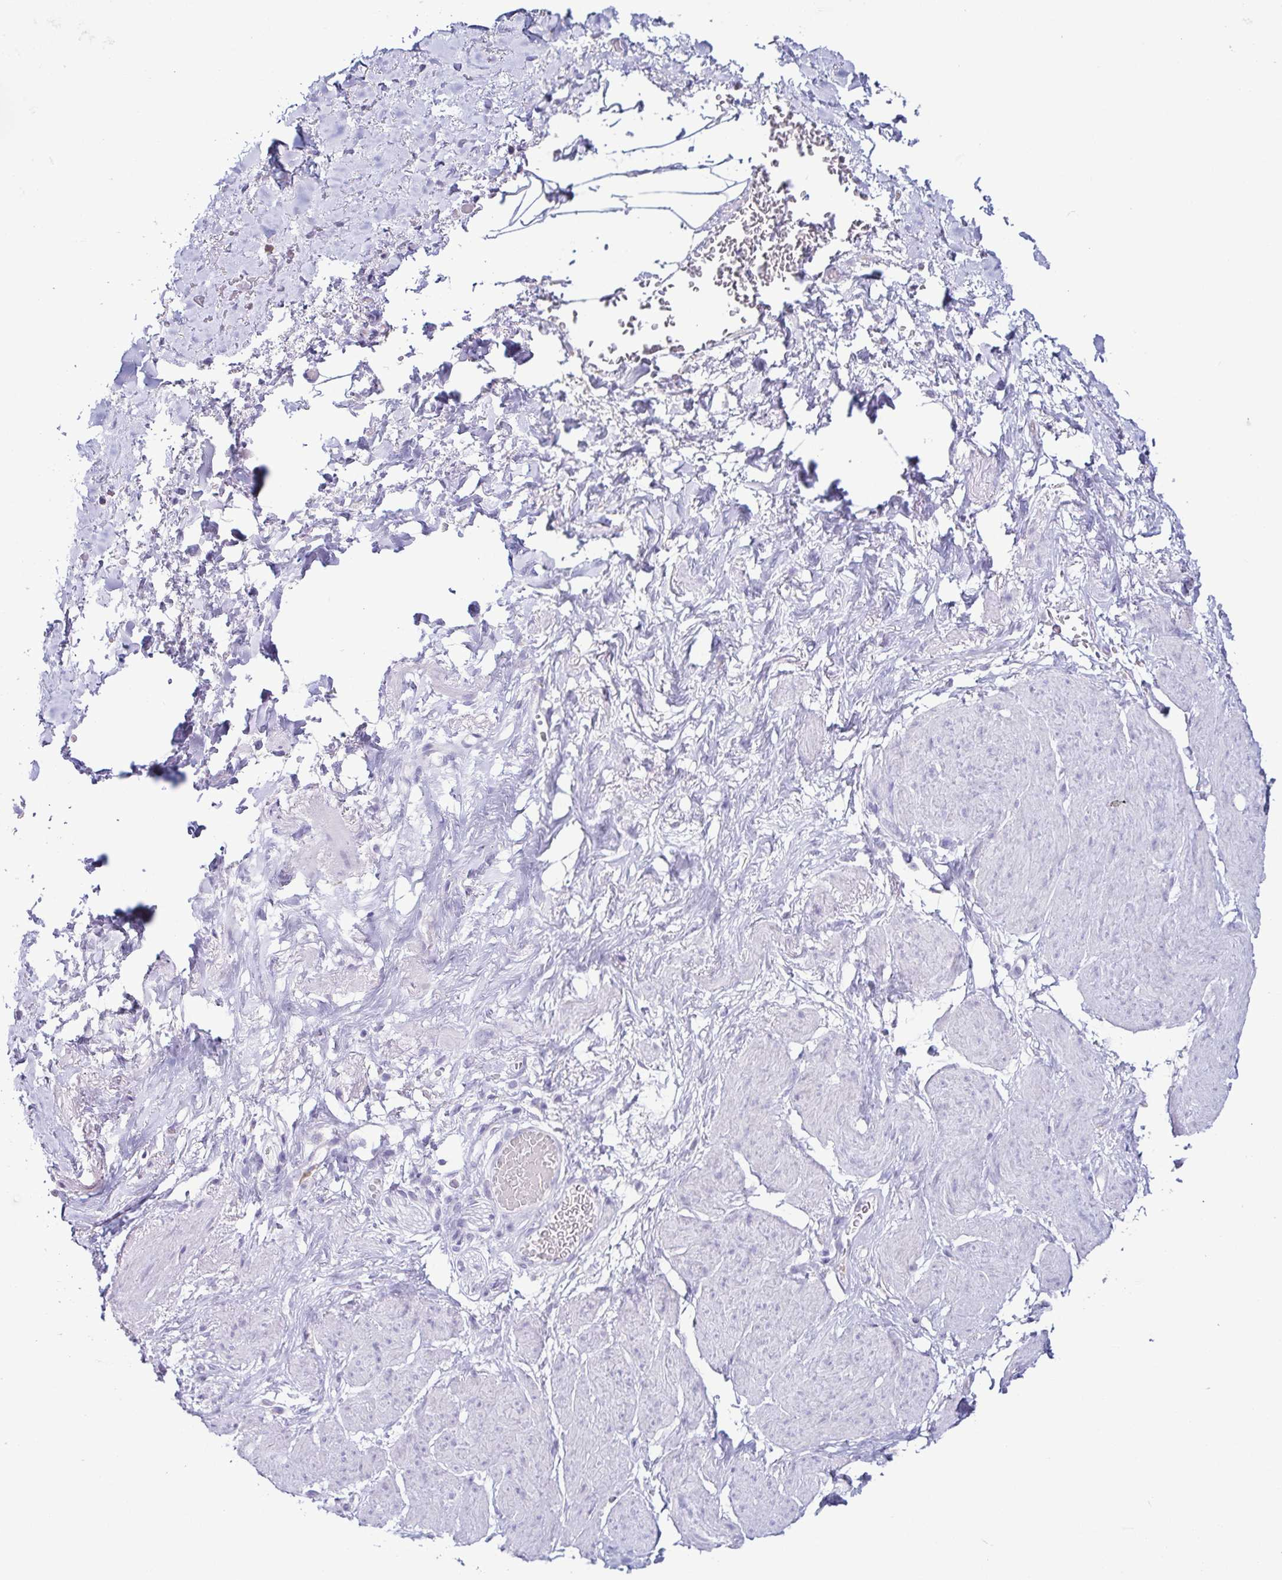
{"staining": {"intensity": "negative", "quantity": "none", "location": "none"}, "tissue": "adipose tissue", "cell_type": "Adipocytes", "image_type": "normal", "snomed": [{"axis": "morphology", "description": "Normal tissue, NOS"}, {"axis": "topography", "description": "Vagina"}, {"axis": "topography", "description": "Peripheral nerve tissue"}], "caption": "This histopathology image is of benign adipose tissue stained with immunohistochemistry (IHC) to label a protein in brown with the nuclei are counter-stained blue. There is no staining in adipocytes. (Brightfield microscopy of DAB immunohistochemistry at high magnification).", "gene": "AZU1", "patient": {"sex": "female", "age": 71}}